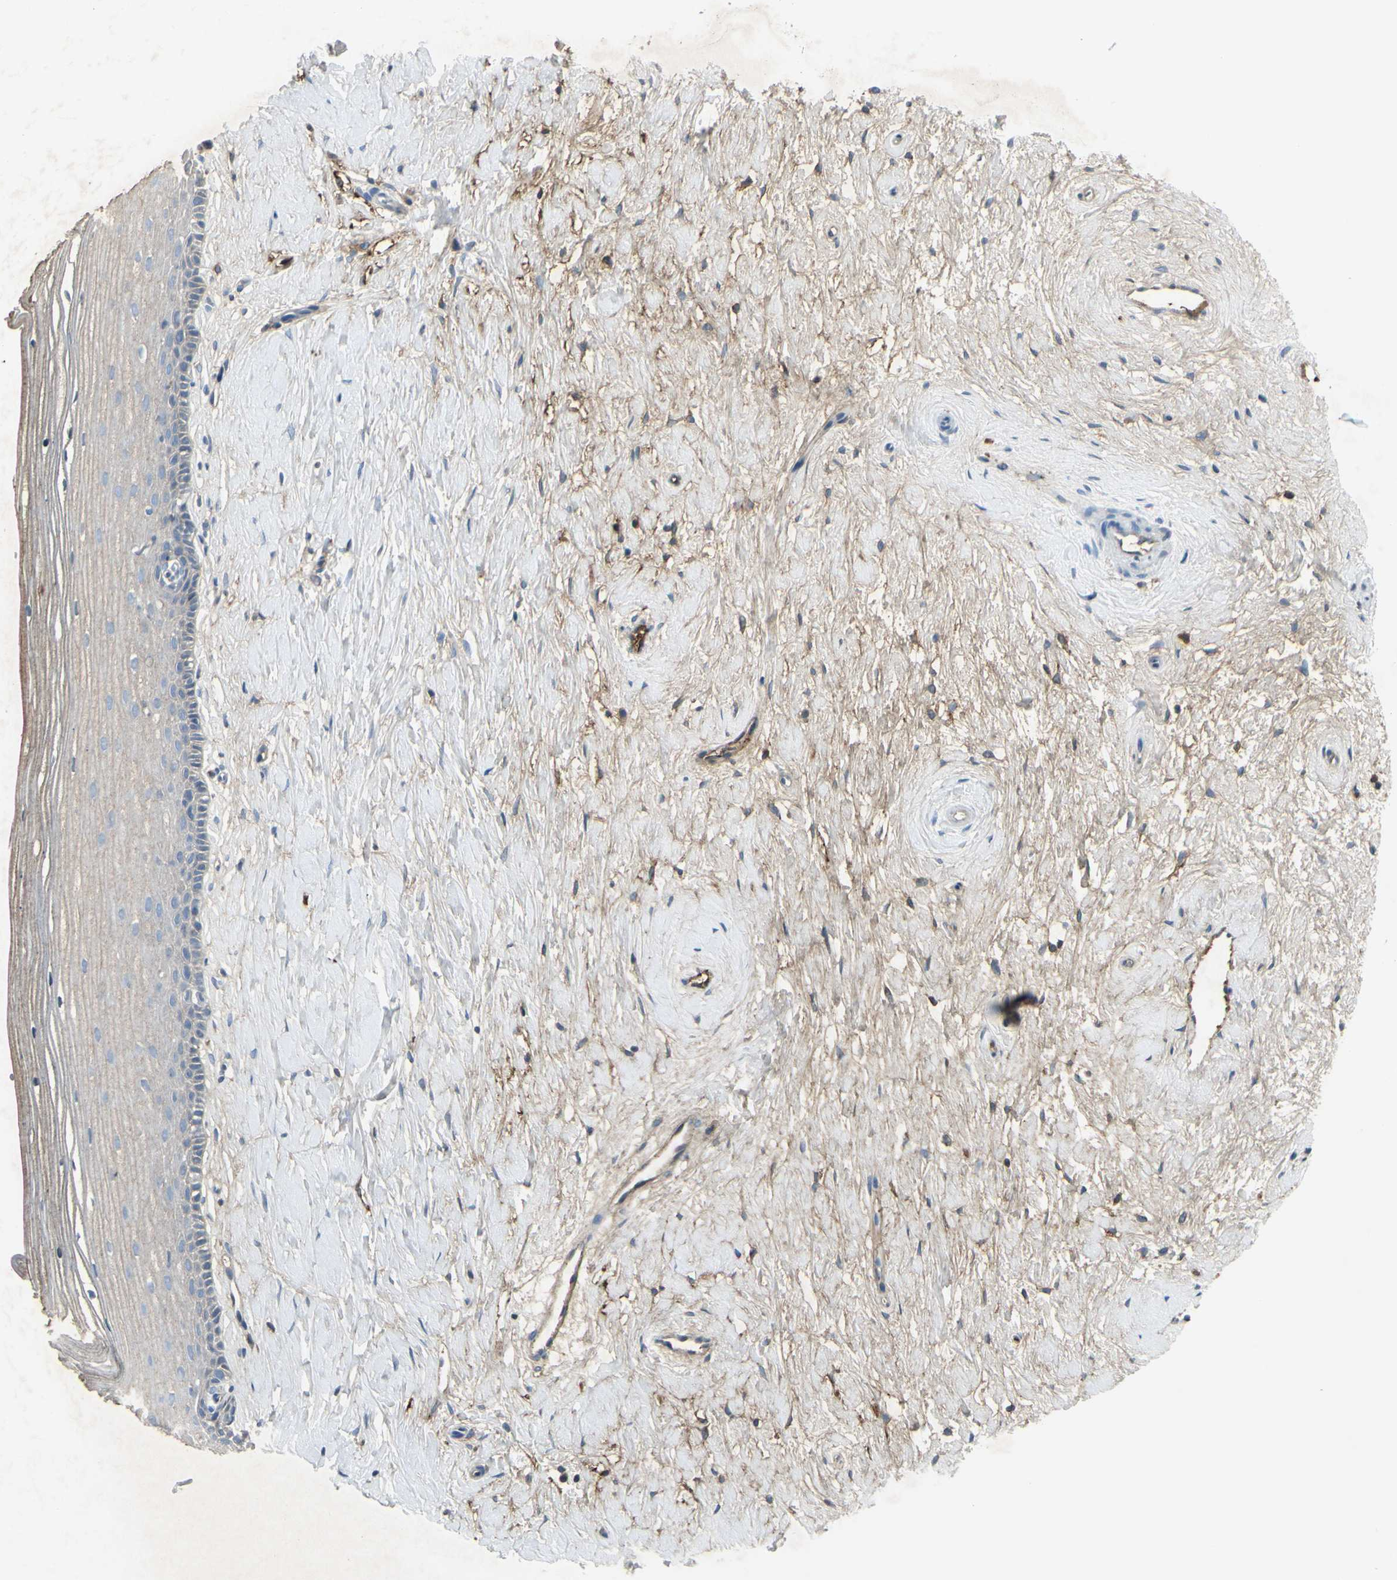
{"staining": {"intensity": "negative", "quantity": "none", "location": "none"}, "tissue": "cervix", "cell_type": "Glandular cells", "image_type": "normal", "snomed": [{"axis": "morphology", "description": "Normal tissue, NOS"}, {"axis": "topography", "description": "Cervix"}], "caption": "Immunohistochemistry (IHC) photomicrograph of benign cervix: cervix stained with DAB (3,3'-diaminobenzidine) demonstrates no significant protein positivity in glandular cells.", "gene": "IGHM", "patient": {"sex": "female", "age": 39}}